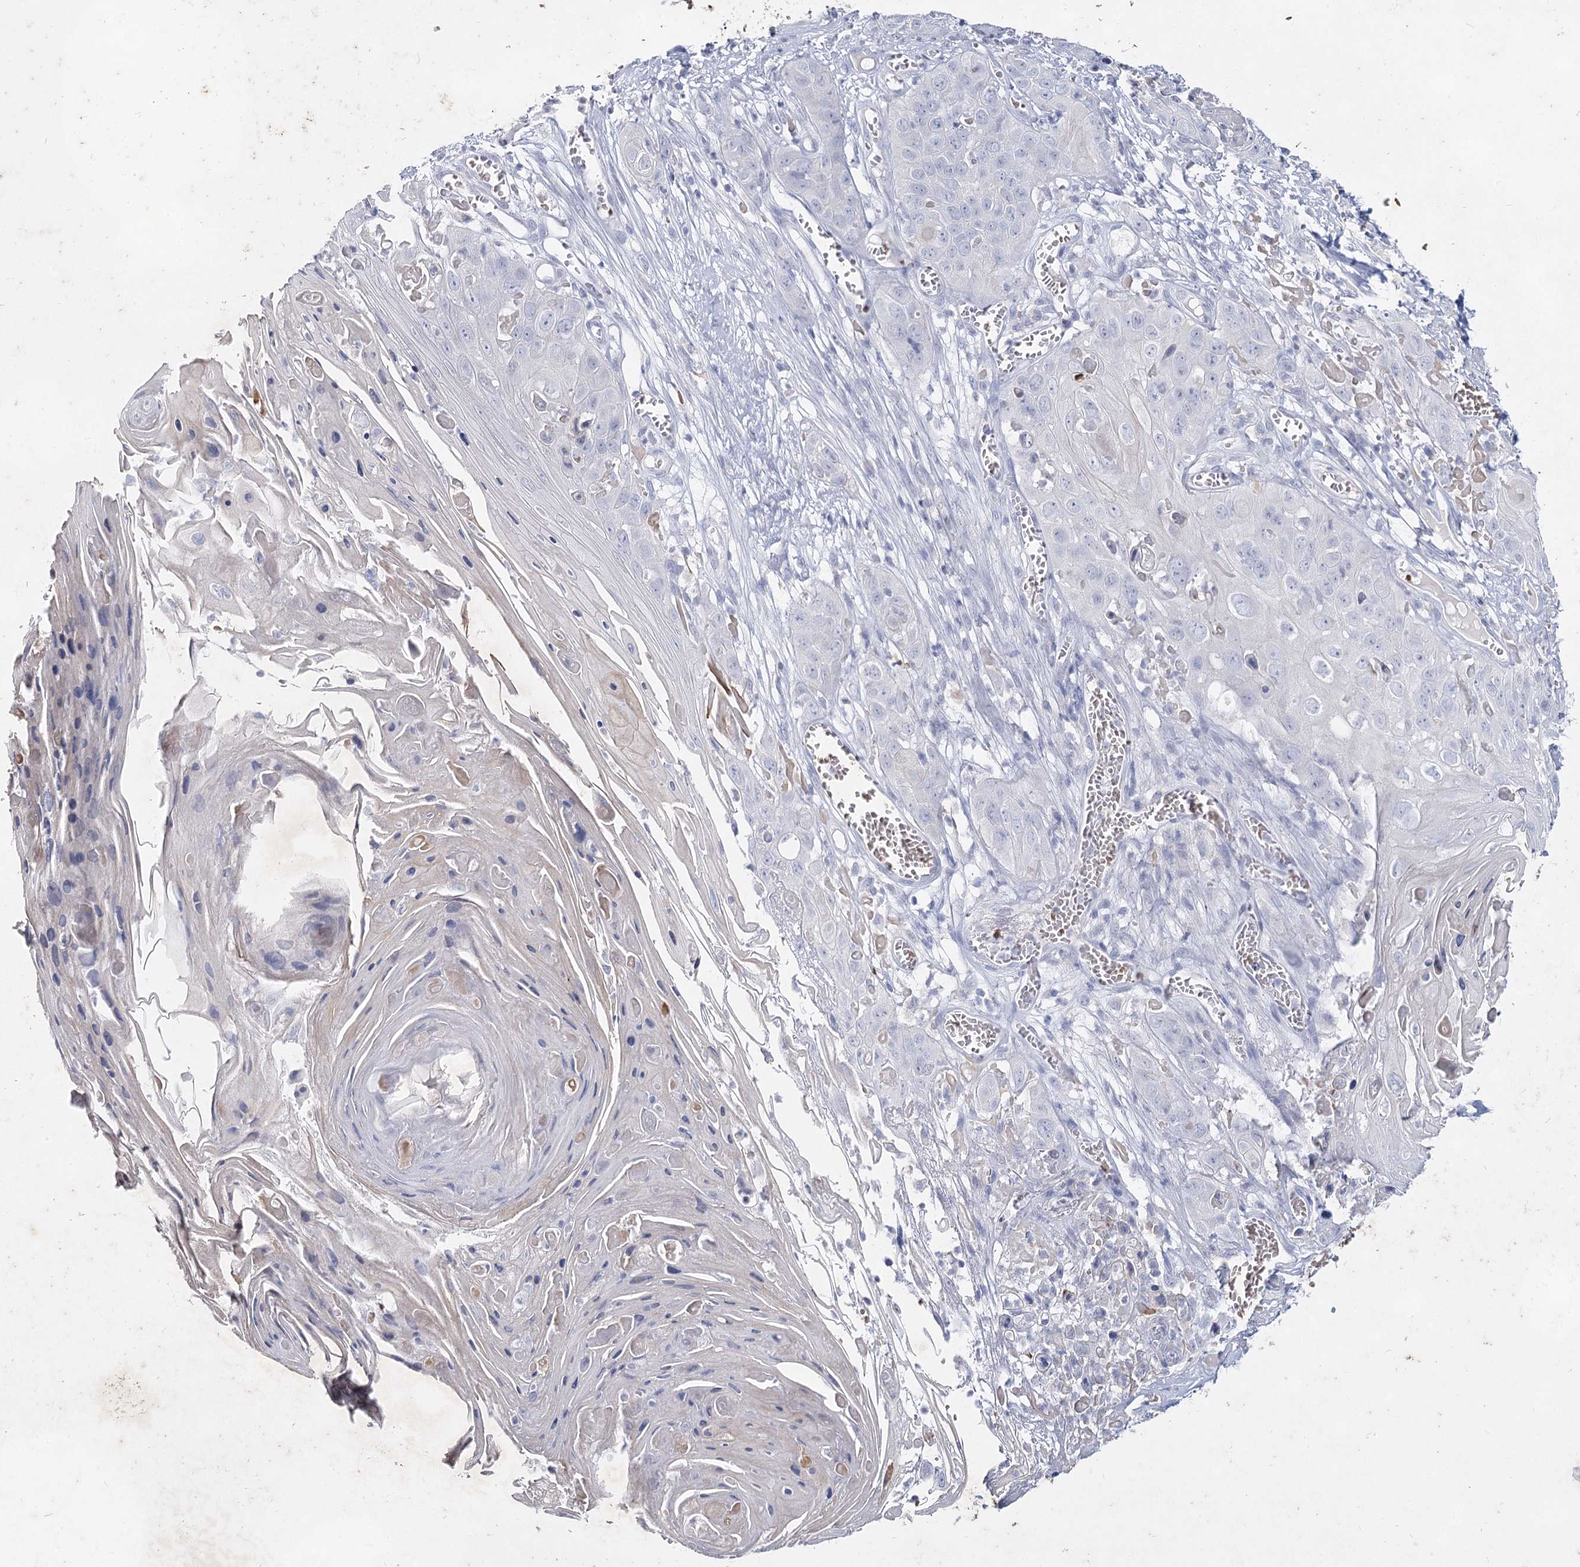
{"staining": {"intensity": "negative", "quantity": "none", "location": "none"}, "tissue": "skin cancer", "cell_type": "Tumor cells", "image_type": "cancer", "snomed": [{"axis": "morphology", "description": "Squamous cell carcinoma, NOS"}, {"axis": "topography", "description": "Skin"}], "caption": "This is a image of IHC staining of skin cancer (squamous cell carcinoma), which shows no staining in tumor cells.", "gene": "CCDC73", "patient": {"sex": "male", "age": 55}}